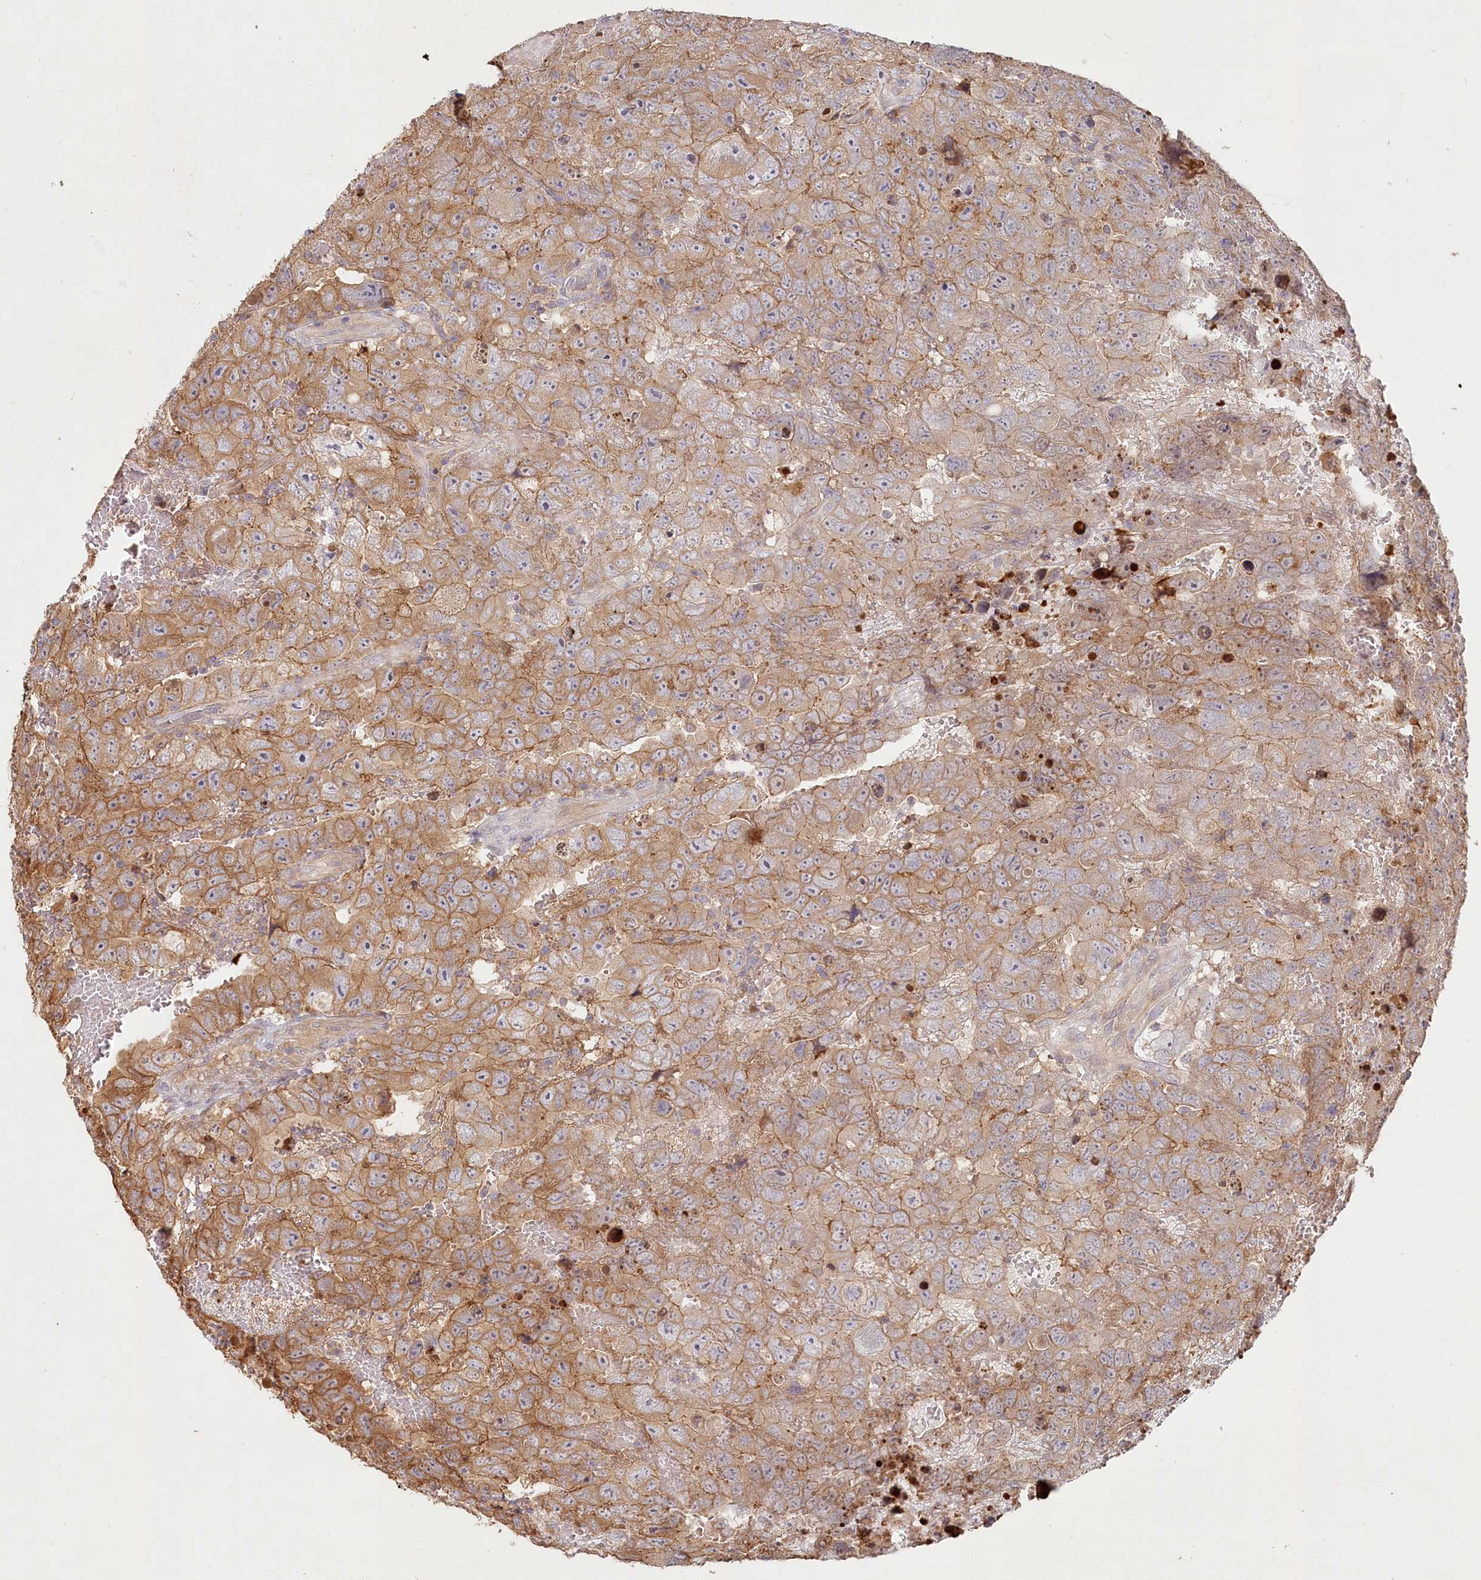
{"staining": {"intensity": "moderate", "quantity": "25%-75%", "location": "cytoplasmic/membranous"}, "tissue": "testis cancer", "cell_type": "Tumor cells", "image_type": "cancer", "snomed": [{"axis": "morphology", "description": "Carcinoma, Embryonal, NOS"}, {"axis": "topography", "description": "Testis"}], "caption": "Moderate cytoplasmic/membranous positivity is seen in about 25%-75% of tumor cells in testis cancer.", "gene": "HAL", "patient": {"sex": "male", "age": 45}}